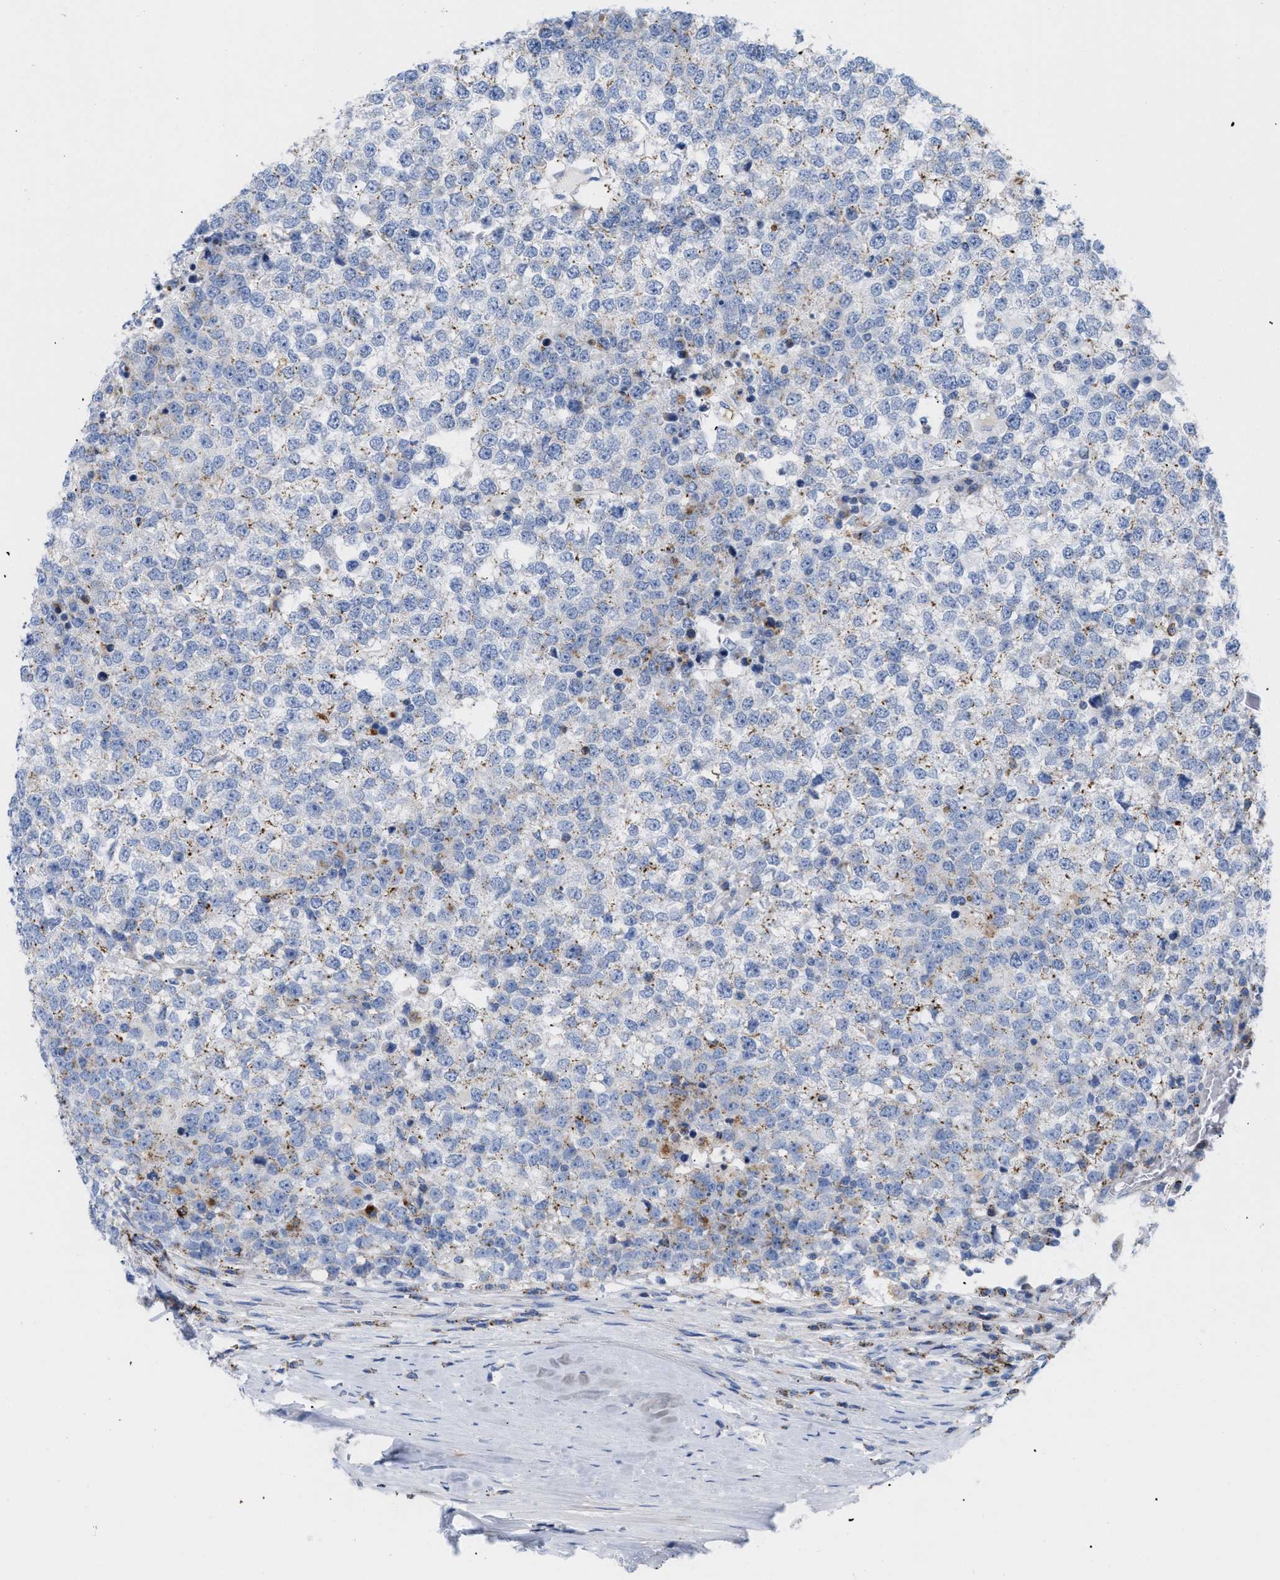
{"staining": {"intensity": "negative", "quantity": "none", "location": "none"}, "tissue": "testis cancer", "cell_type": "Tumor cells", "image_type": "cancer", "snomed": [{"axis": "morphology", "description": "Seminoma, NOS"}, {"axis": "topography", "description": "Testis"}], "caption": "Tumor cells are negative for protein expression in human seminoma (testis).", "gene": "DRAM2", "patient": {"sex": "male", "age": 65}}